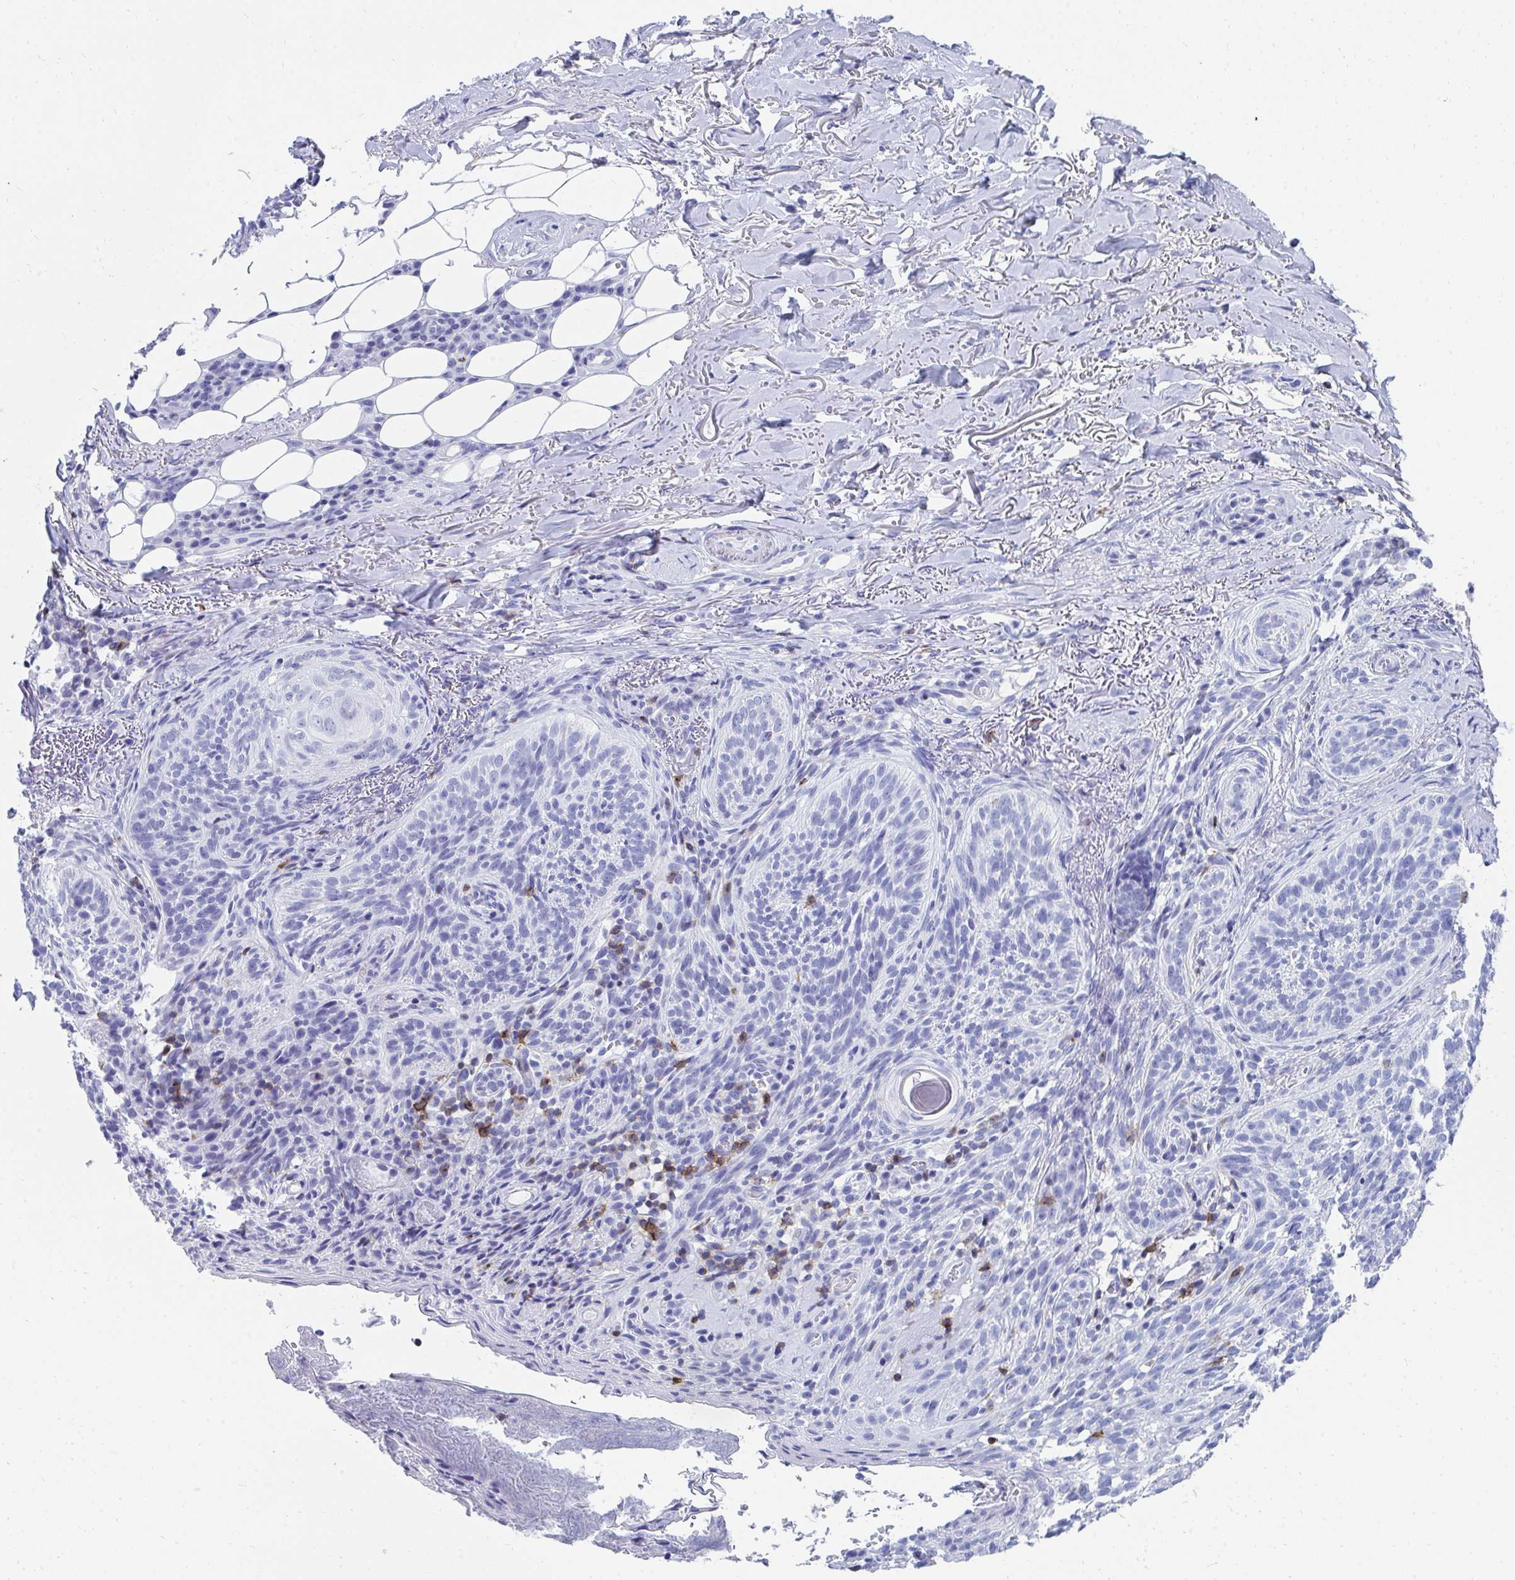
{"staining": {"intensity": "negative", "quantity": "none", "location": "none"}, "tissue": "skin cancer", "cell_type": "Tumor cells", "image_type": "cancer", "snomed": [{"axis": "morphology", "description": "Basal cell carcinoma"}, {"axis": "topography", "description": "Skin"}, {"axis": "topography", "description": "Skin of head"}], "caption": "High magnification brightfield microscopy of skin cancer (basal cell carcinoma) stained with DAB (3,3'-diaminobenzidine) (brown) and counterstained with hematoxylin (blue): tumor cells show no significant positivity.", "gene": "CD7", "patient": {"sex": "male", "age": 62}}